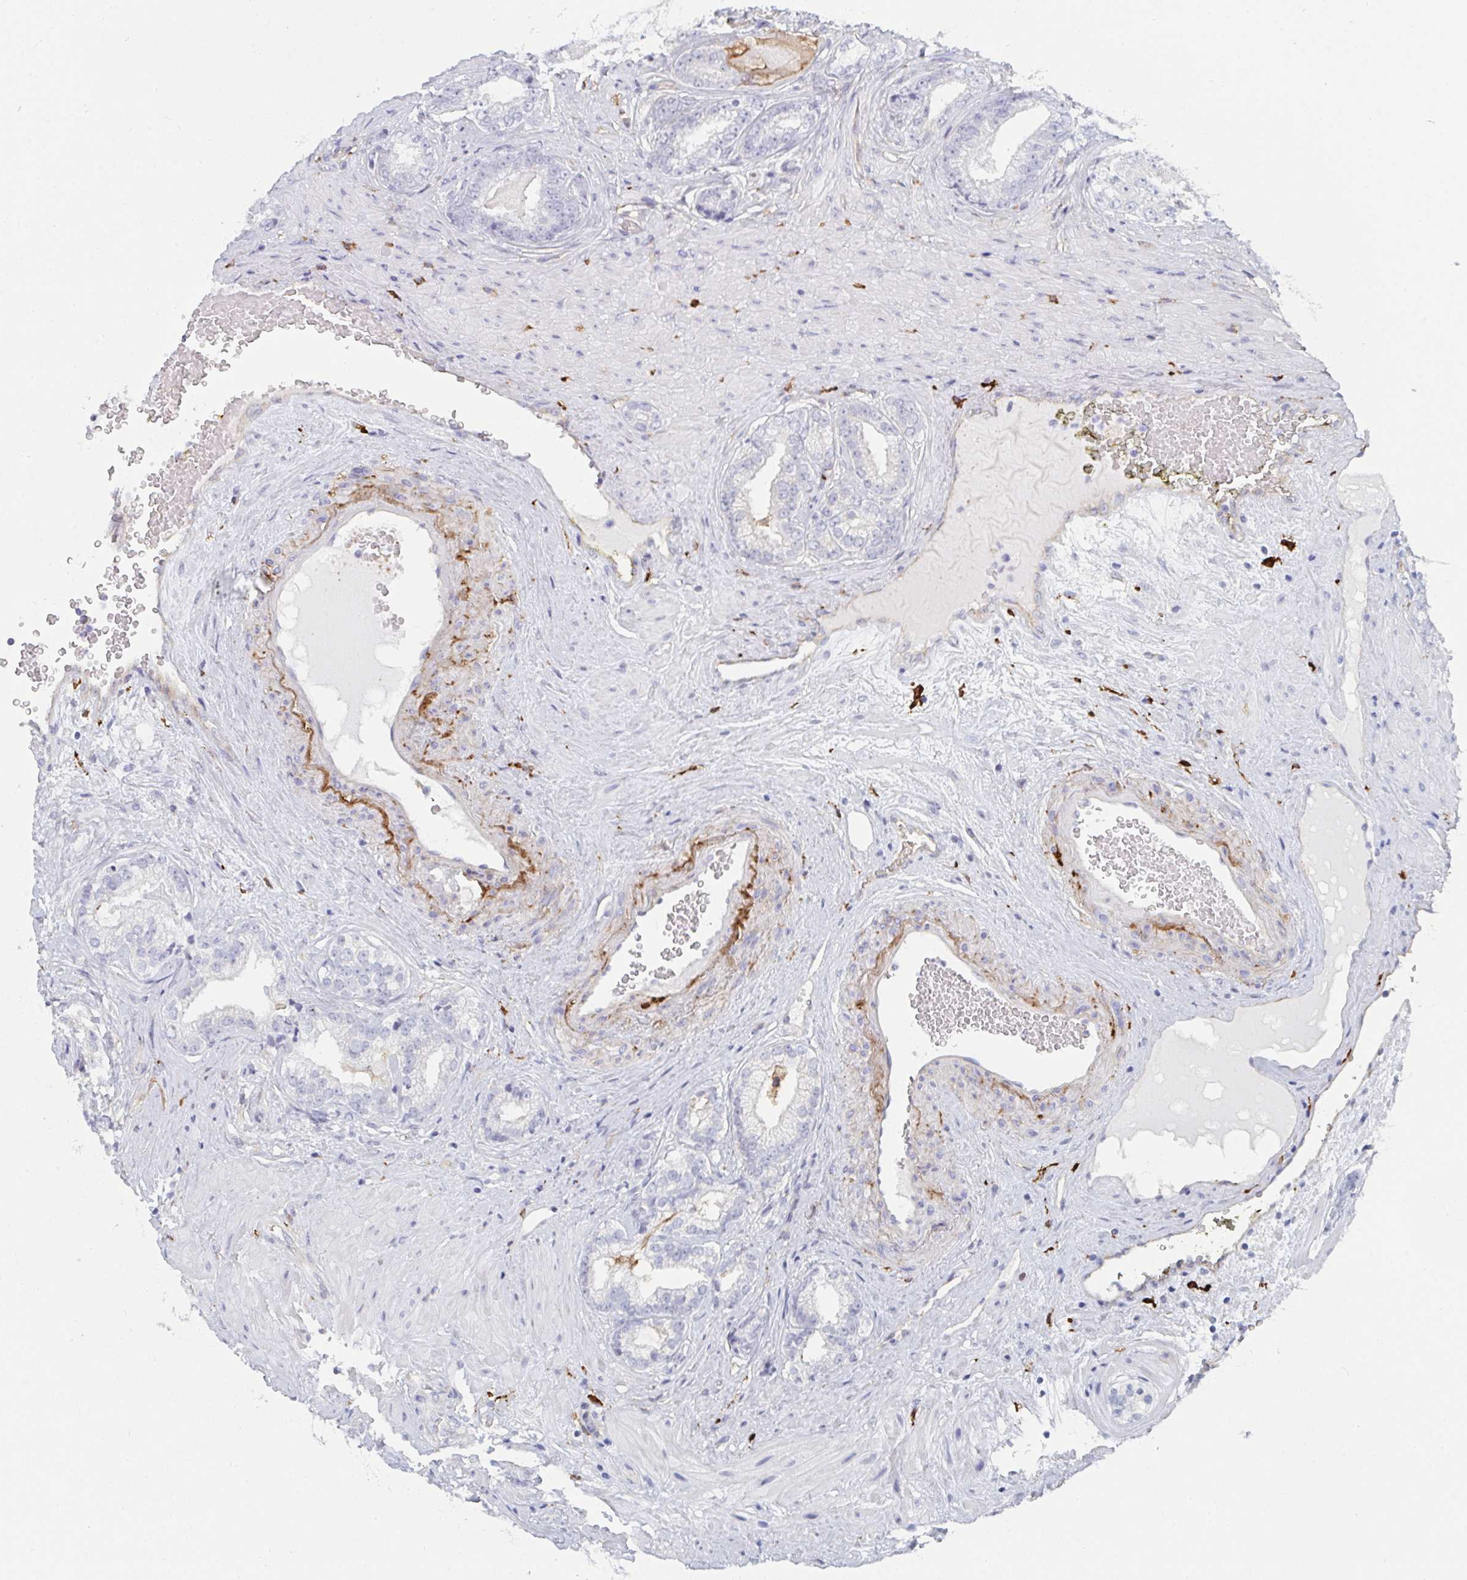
{"staining": {"intensity": "negative", "quantity": "none", "location": "none"}, "tissue": "prostate cancer", "cell_type": "Tumor cells", "image_type": "cancer", "snomed": [{"axis": "morphology", "description": "Adenocarcinoma, Low grade"}, {"axis": "topography", "description": "Prostate"}], "caption": "An immunohistochemistry (IHC) image of adenocarcinoma (low-grade) (prostate) is shown. There is no staining in tumor cells of adenocarcinoma (low-grade) (prostate). (DAB (3,3'-diaminobenzidine) immunohistochemistry (IHC) visualized using brightfield microscopy, high magnification).", "gene": "DAB2", "patient": {"sex": "male", "age": 61}}